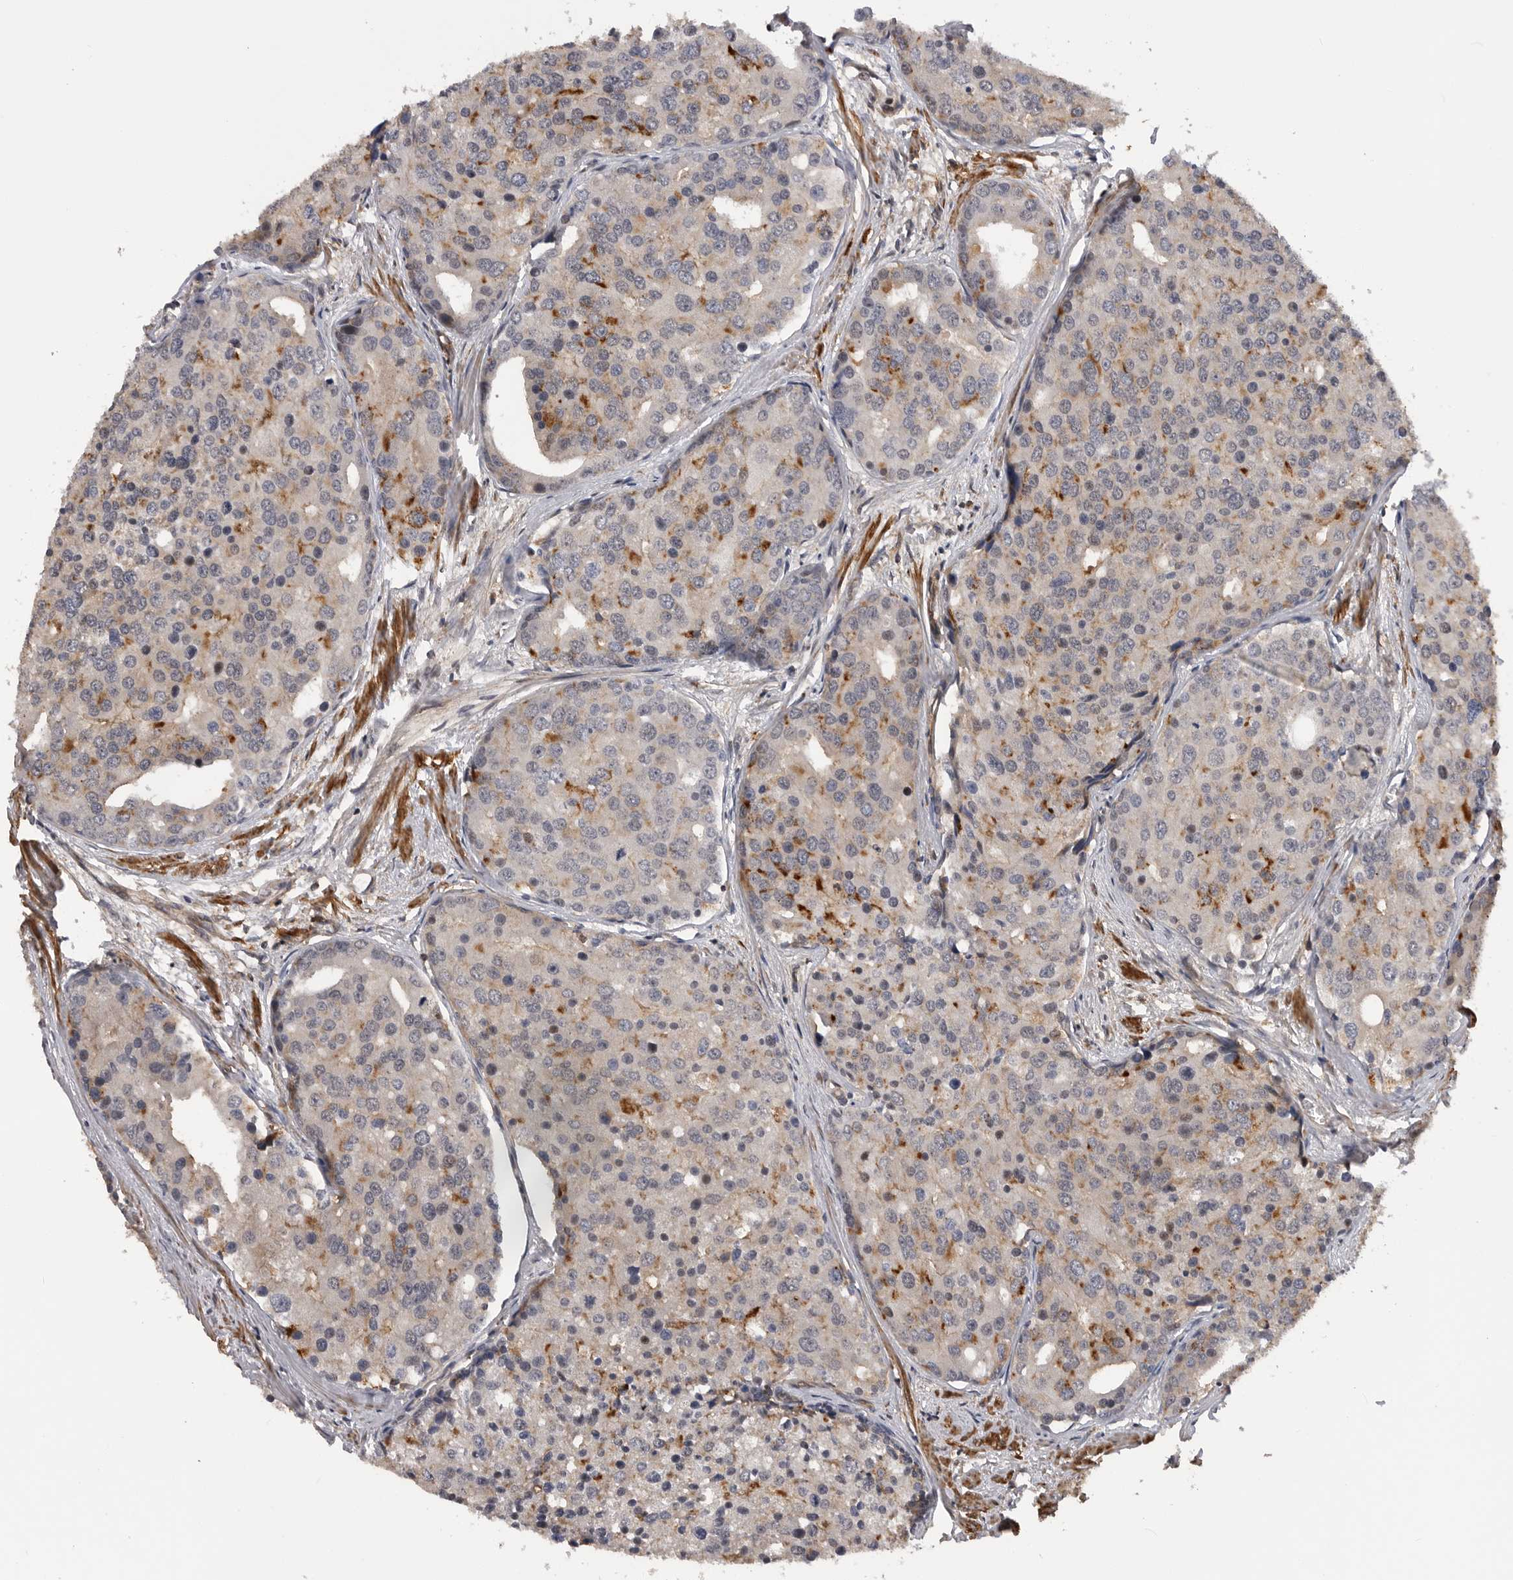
{"staining": {"intensity": "moderate", "quantity": "<25%", "location": "cytoplasmic/membranous"}, "tissue": "prostate cancer", "cell_type": "Tumor cells", "image_type": "cancer", "snomed": [{"axis": "morphology", "description": "Adenocarcinoma, High grade"}, {"axis": "topography", "description": "Prostate"}], "caption": "There is low levels of moderate cytoplasmic/membranous positivity in tumor cells of prostate cancer (high-grade adenocarcinoma), as demonstrated by immunohistochemical staining (brown color).", "gene": "TRIM56", "patient": {"sex": "male", "age": 50}}